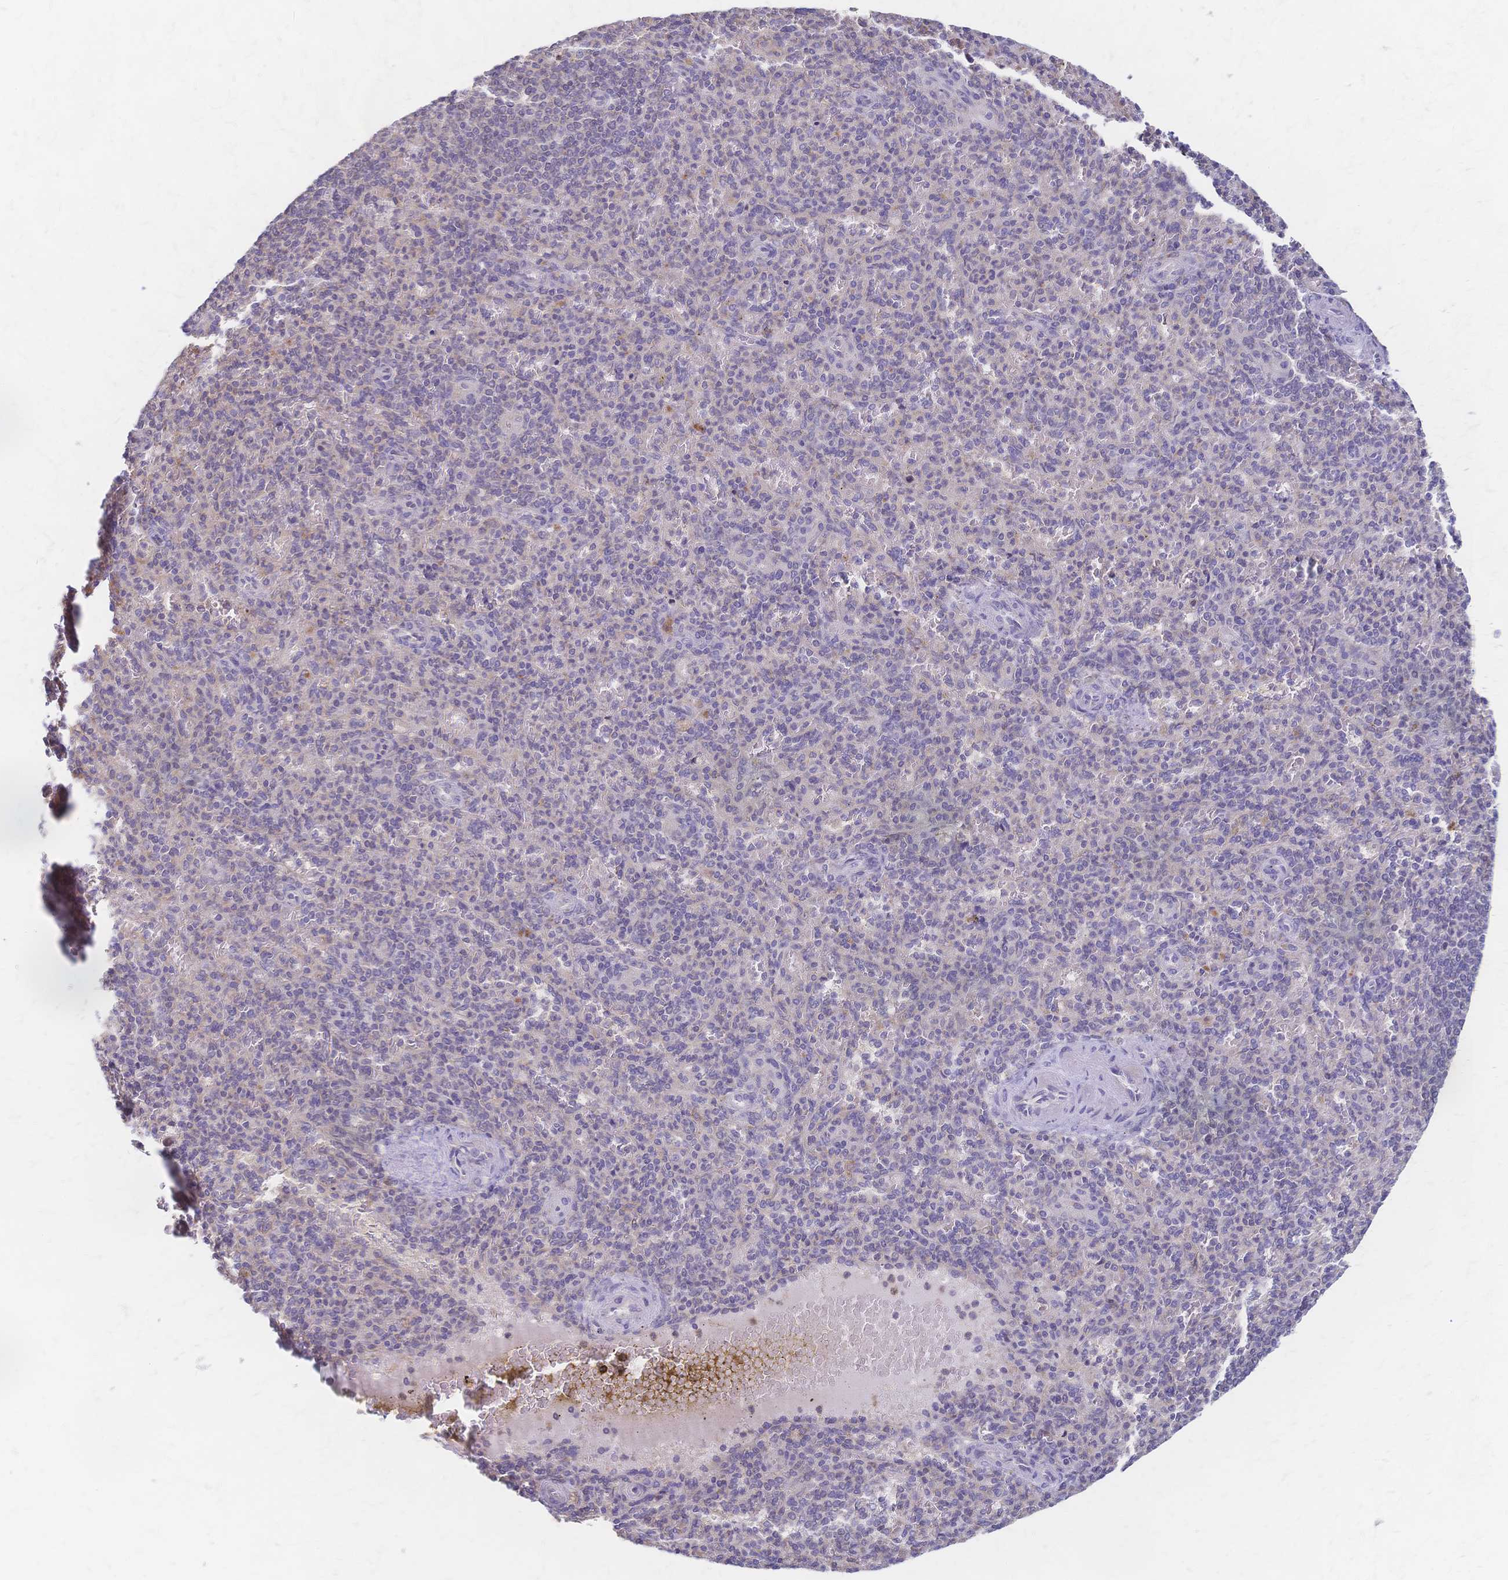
{"staining": {"intensity": "negative", "quantity": "none", "location": "none"}, "tissue": "spleen", "cell_type": "Cells in red pulp", "image_type": "normal", "snomed": [{"axis": "morphology", "description": "Normal tissue, NOS"}, {"axis": "topography", "description": "Spleen"}], "caption": "DAB (3,3'-diaminobenzidine) immunohistochemical staining of benign human spleen exhibits no significant expression in cells in red pulp. (Brightfield microscopy of DAB immunohistochemistry (IHC) at high magnification).", "gene": "CYB5A", "patient": {"sex": "female", "age": 74}}